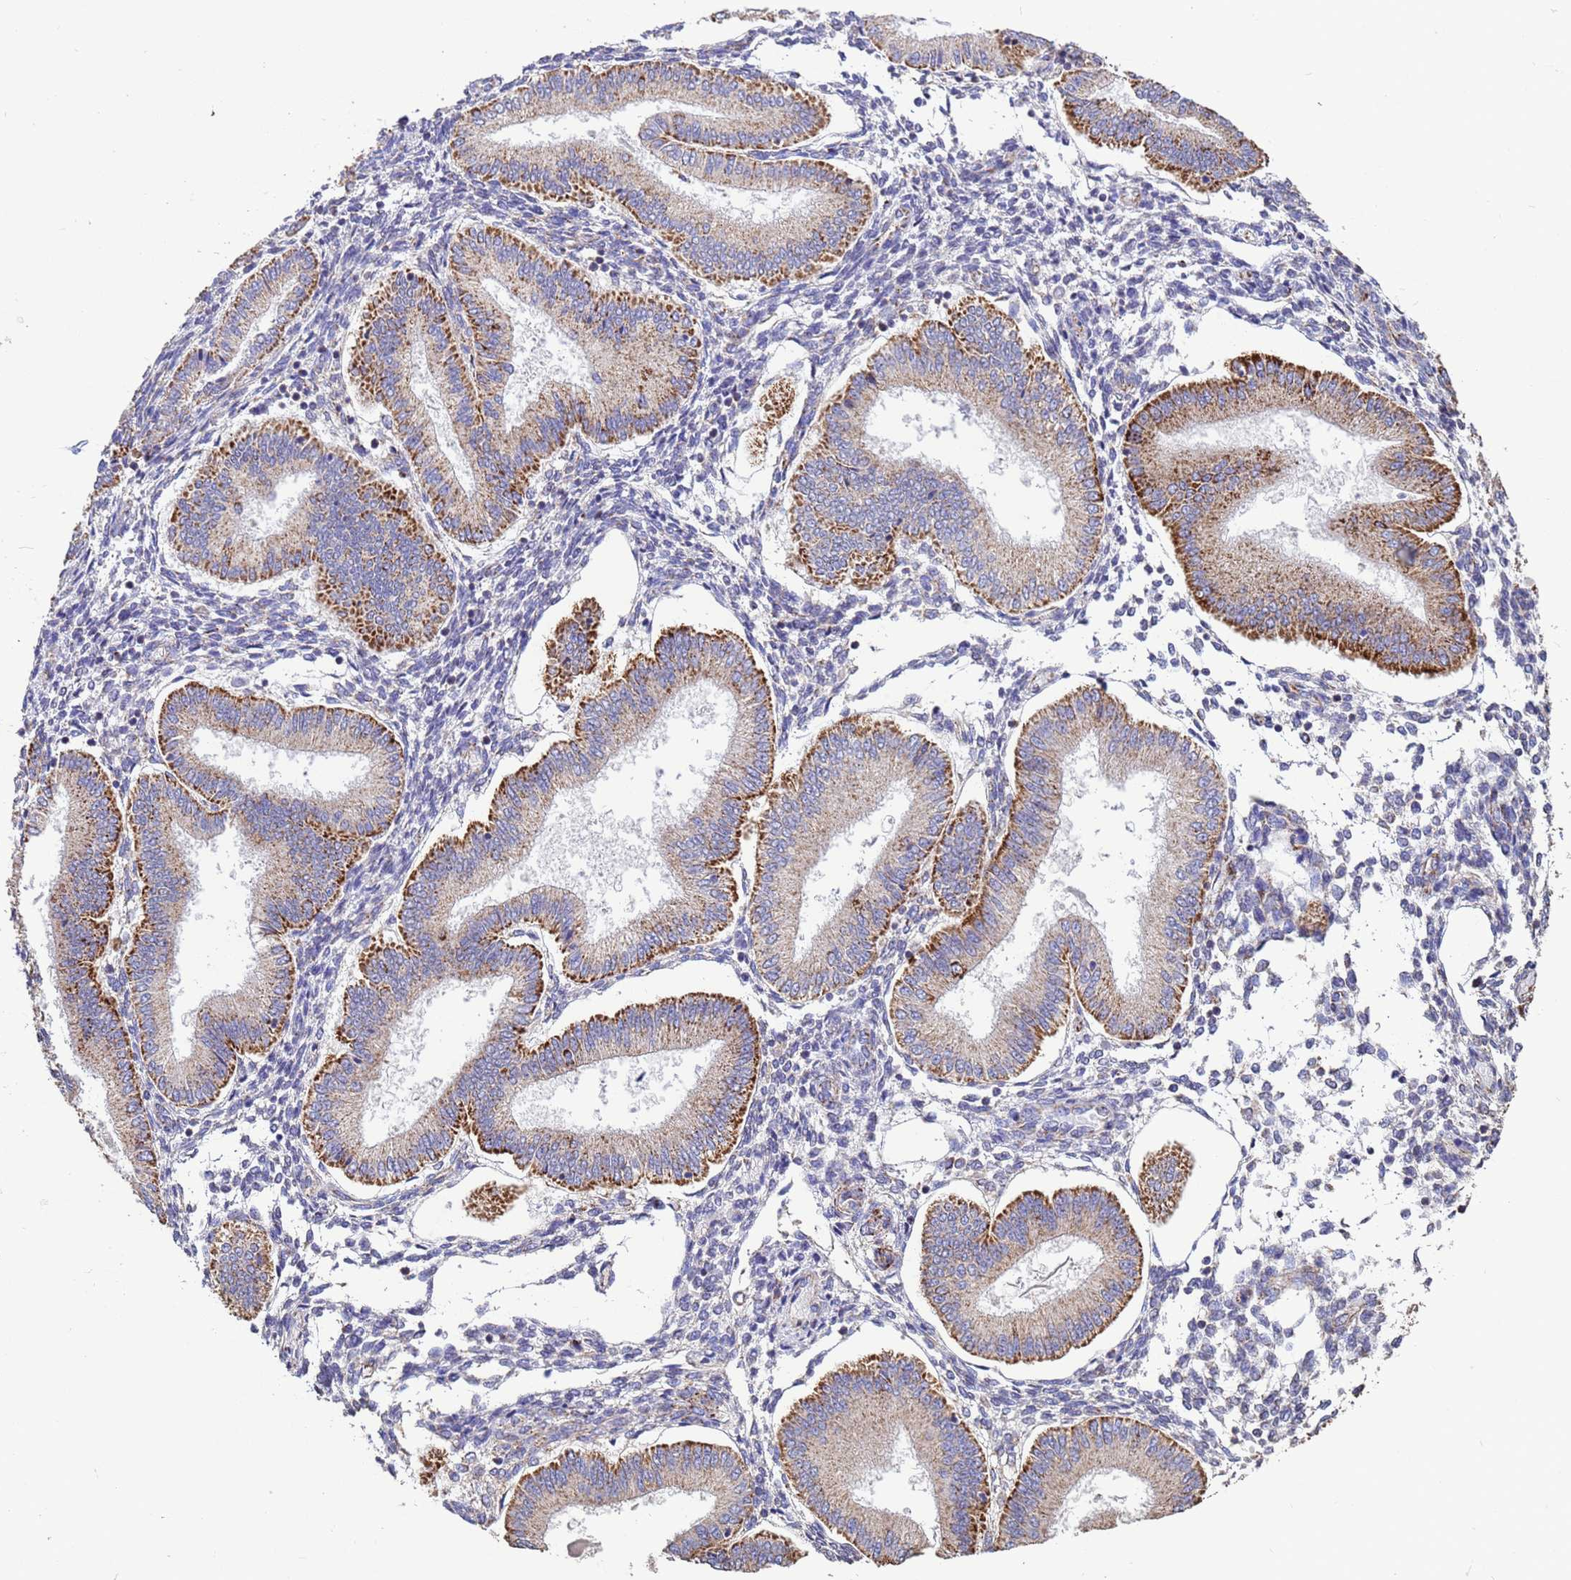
{"staining": {"intensity": "negative", "quantity": "none", "location": "none"}, "tissue": "endometrium", "cell_type": "Cells in endometrial stroma", "image_type": "normal", "snomed": [{"axis": "morphology", "description": "Normal tissue, NOS"}, {"axis": "topography", "description": "Endometrium"}], "caption": "Immunohistochemical staining of unremarkable endometrium exhibits no significant positivity in cells in endometrial stroma. (DAB (3,3'-diaminobenzidine) immunohistochemistry (IHC) visualized using brightfield microscopy, high magnification).", "gene": "ZNFX1", "patient": {"sex": "female", "age": 39}}